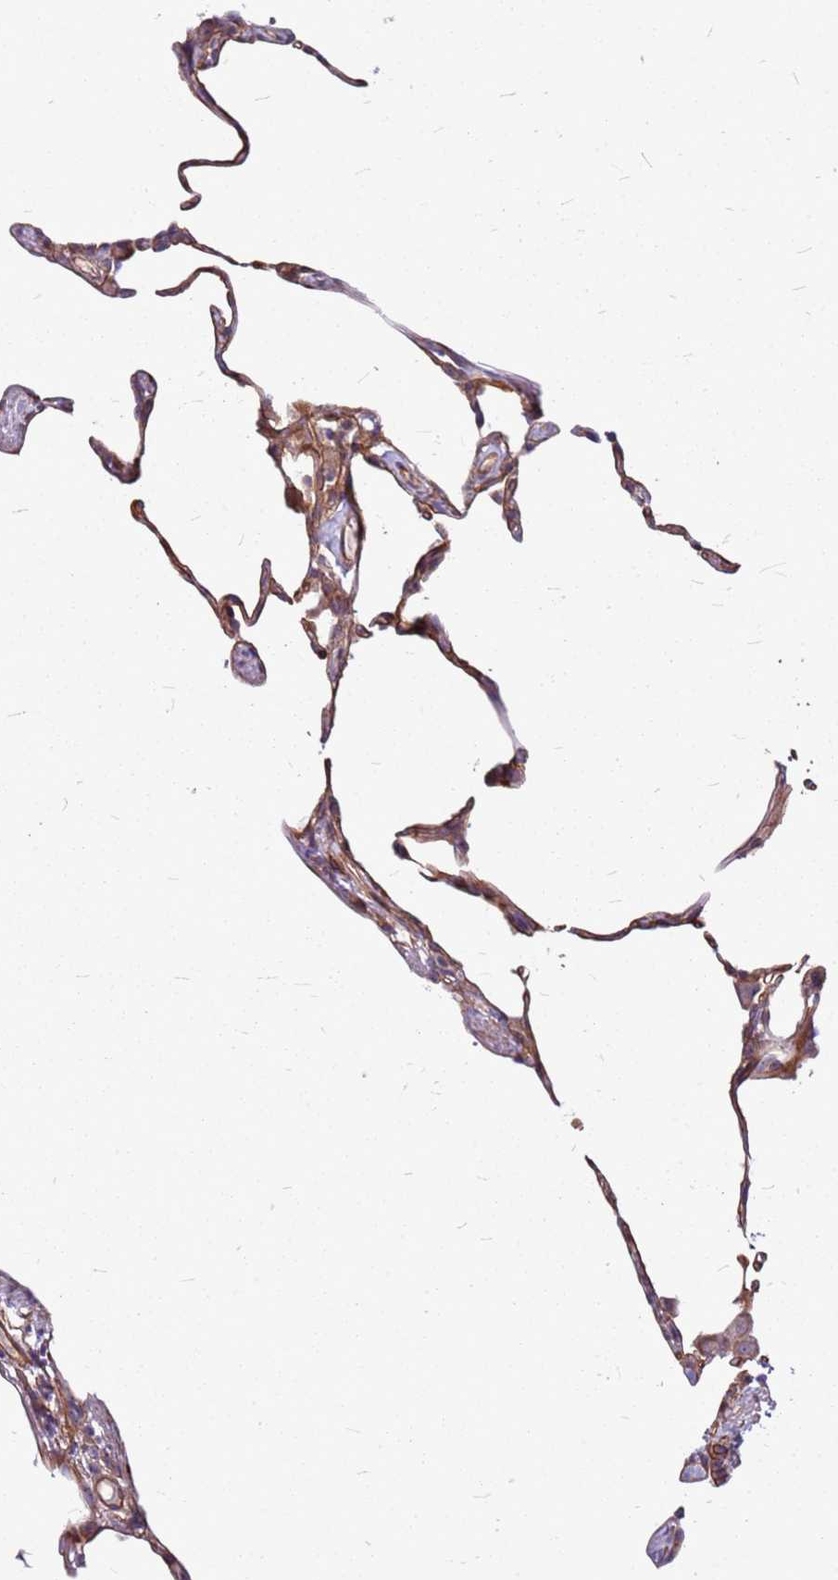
{"staining": {"intensity": "moderate", "quantity": "25%-75%", "location": "cytoplasmic/membranous"}, "tissue": "lung", "cell_type": "Alveolar cells", "image_type": "normal", "snomed": [{"axis": "morphology", "description": "Normal tissue, NOS"}, {"axis": "topography", "description": "Lung"}], "caption": "Human lung stained for a protein (brown) exhibits moderate cytoplasmic/membranous positive positivity in about 25%-75% of alveolar cells.", "gene": "TOPAZ1", "patient": {"sex": "female", "age": 57}}